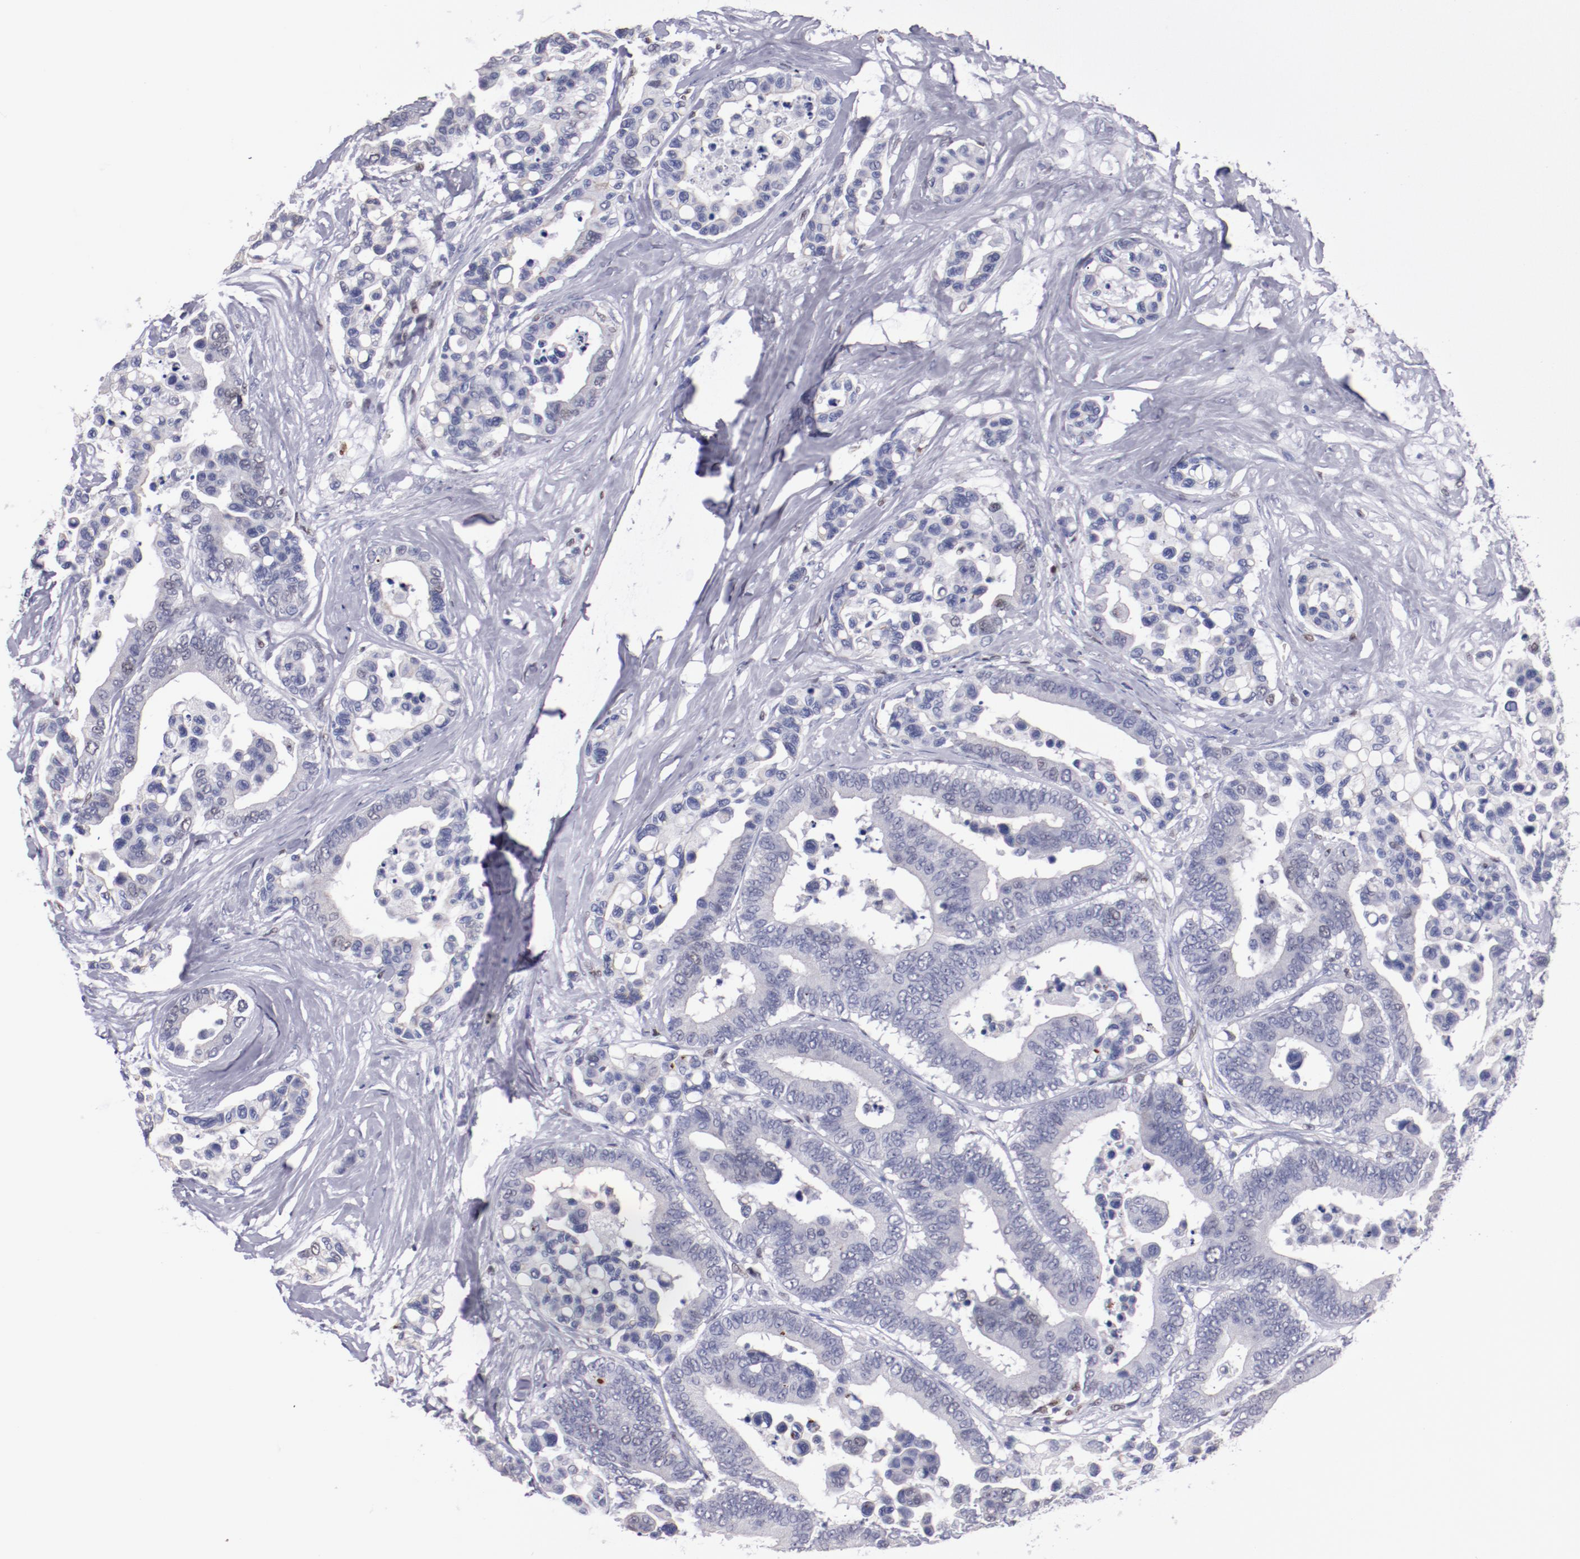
{"staining": {"intensity": "negative", "quantity": "none", "location": "none"}, "tissue": "colorectal cancer", "cell_type": "Tumor cells", "image_type": "cancer", "snomed": [{"axis": "morphology", "description": "Adenocarcinoma, NOS"}, {"axis": "topography", "description": "Colon"}], "caption": "Image shows no significant protein expression in tumor cells of colorectal cancer (adenocarcinoma).", "gene": "IRF8", "patient": {"sex": "male", "age": 82}}